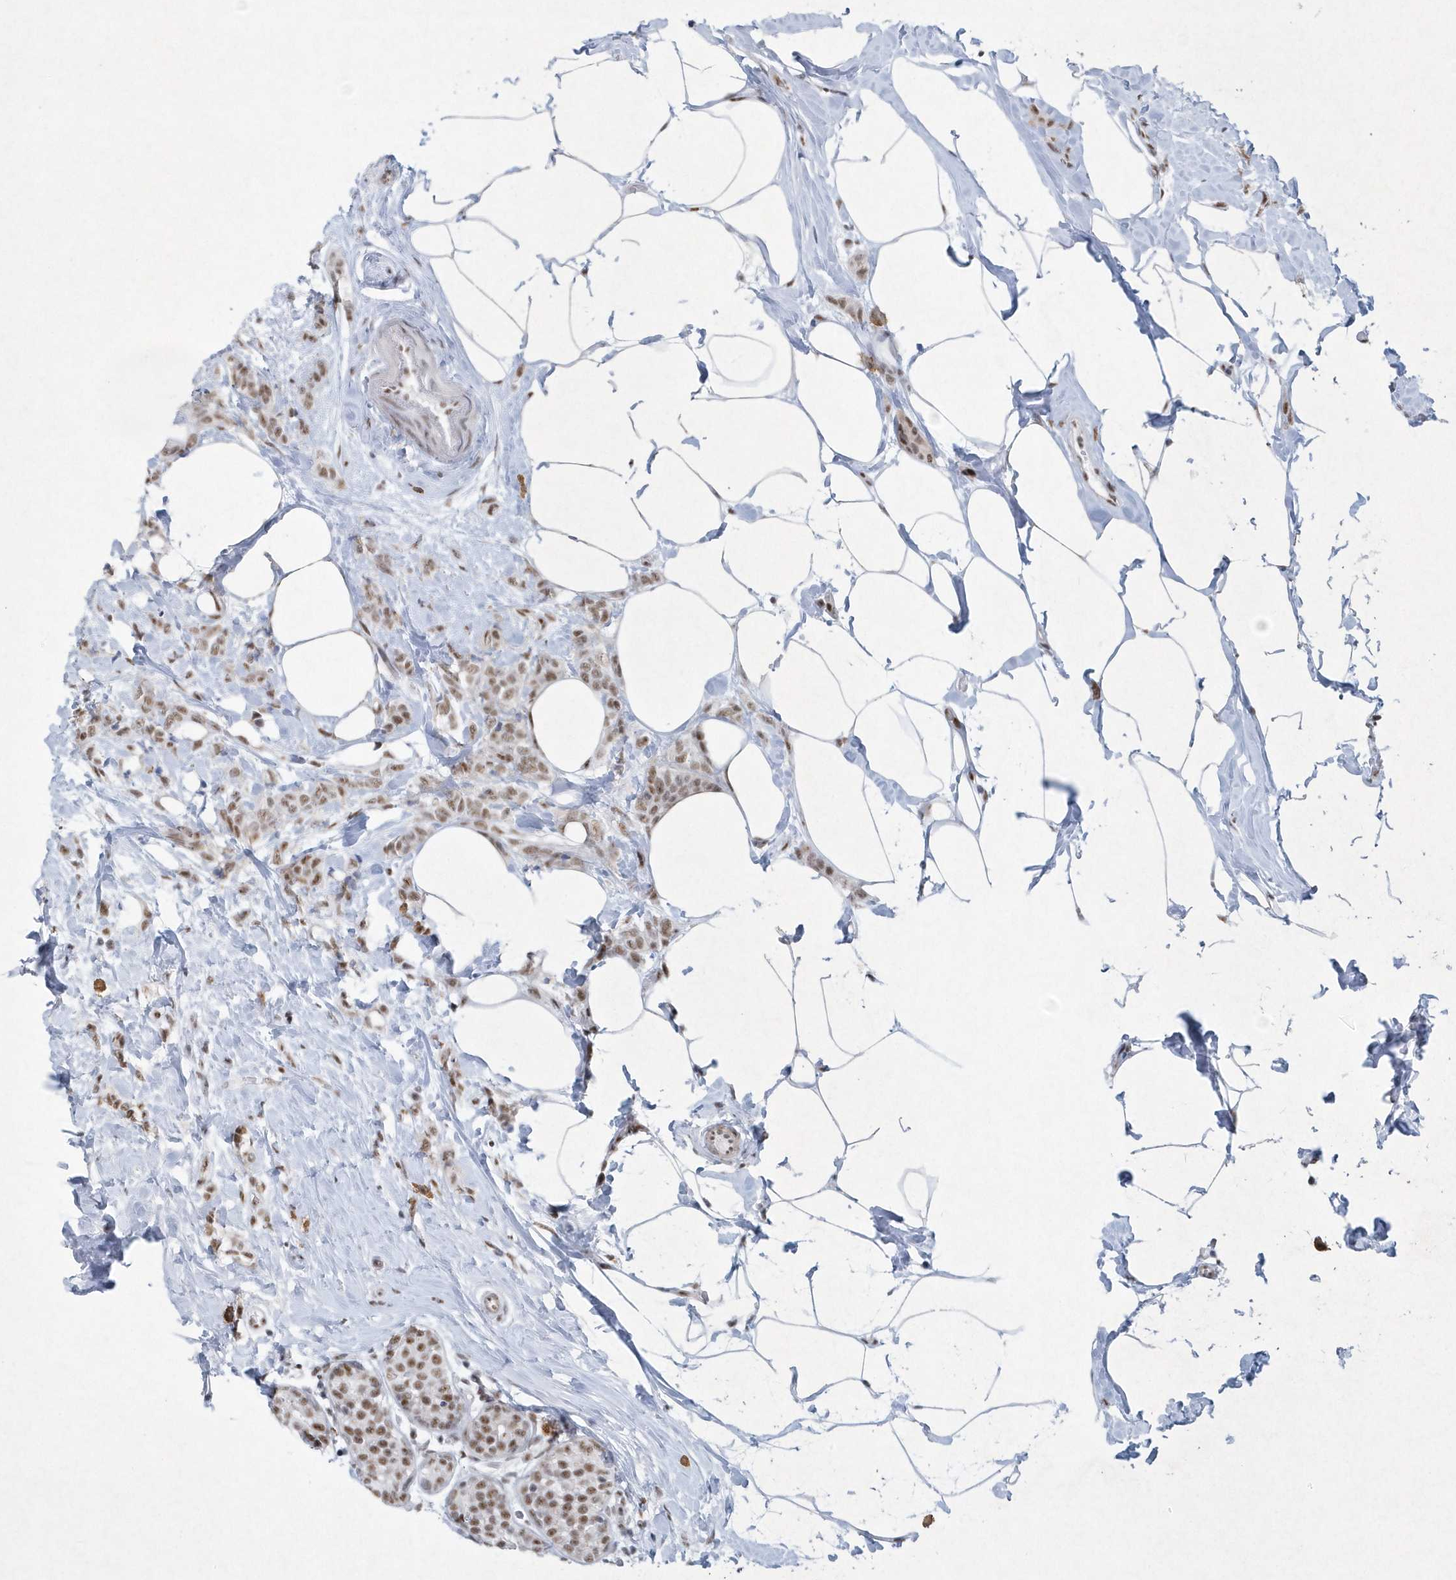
{"staining": {"intensity": "moderate", "quantity": ">75%", "location": "nuclear"}, "tissue": "breast cancer", "cell_type": "Tumor cells", "image_type": "cancer", "snomed": [{"axis": "morphology", "description": "Lobular carcinoma, in situ"}, {"axis": "morphology", "description": "Lobular carcinoma"}, {"axis": "topography", "description": "Breast"}], "caption": "Breast lobular carcinoma in situ stained with a brown dye reveals moderate nuclear positive expression in about >75% of tumor cells.", "gene": "DCLRE1A", "patient": {"sex": "female", "age": 41}}